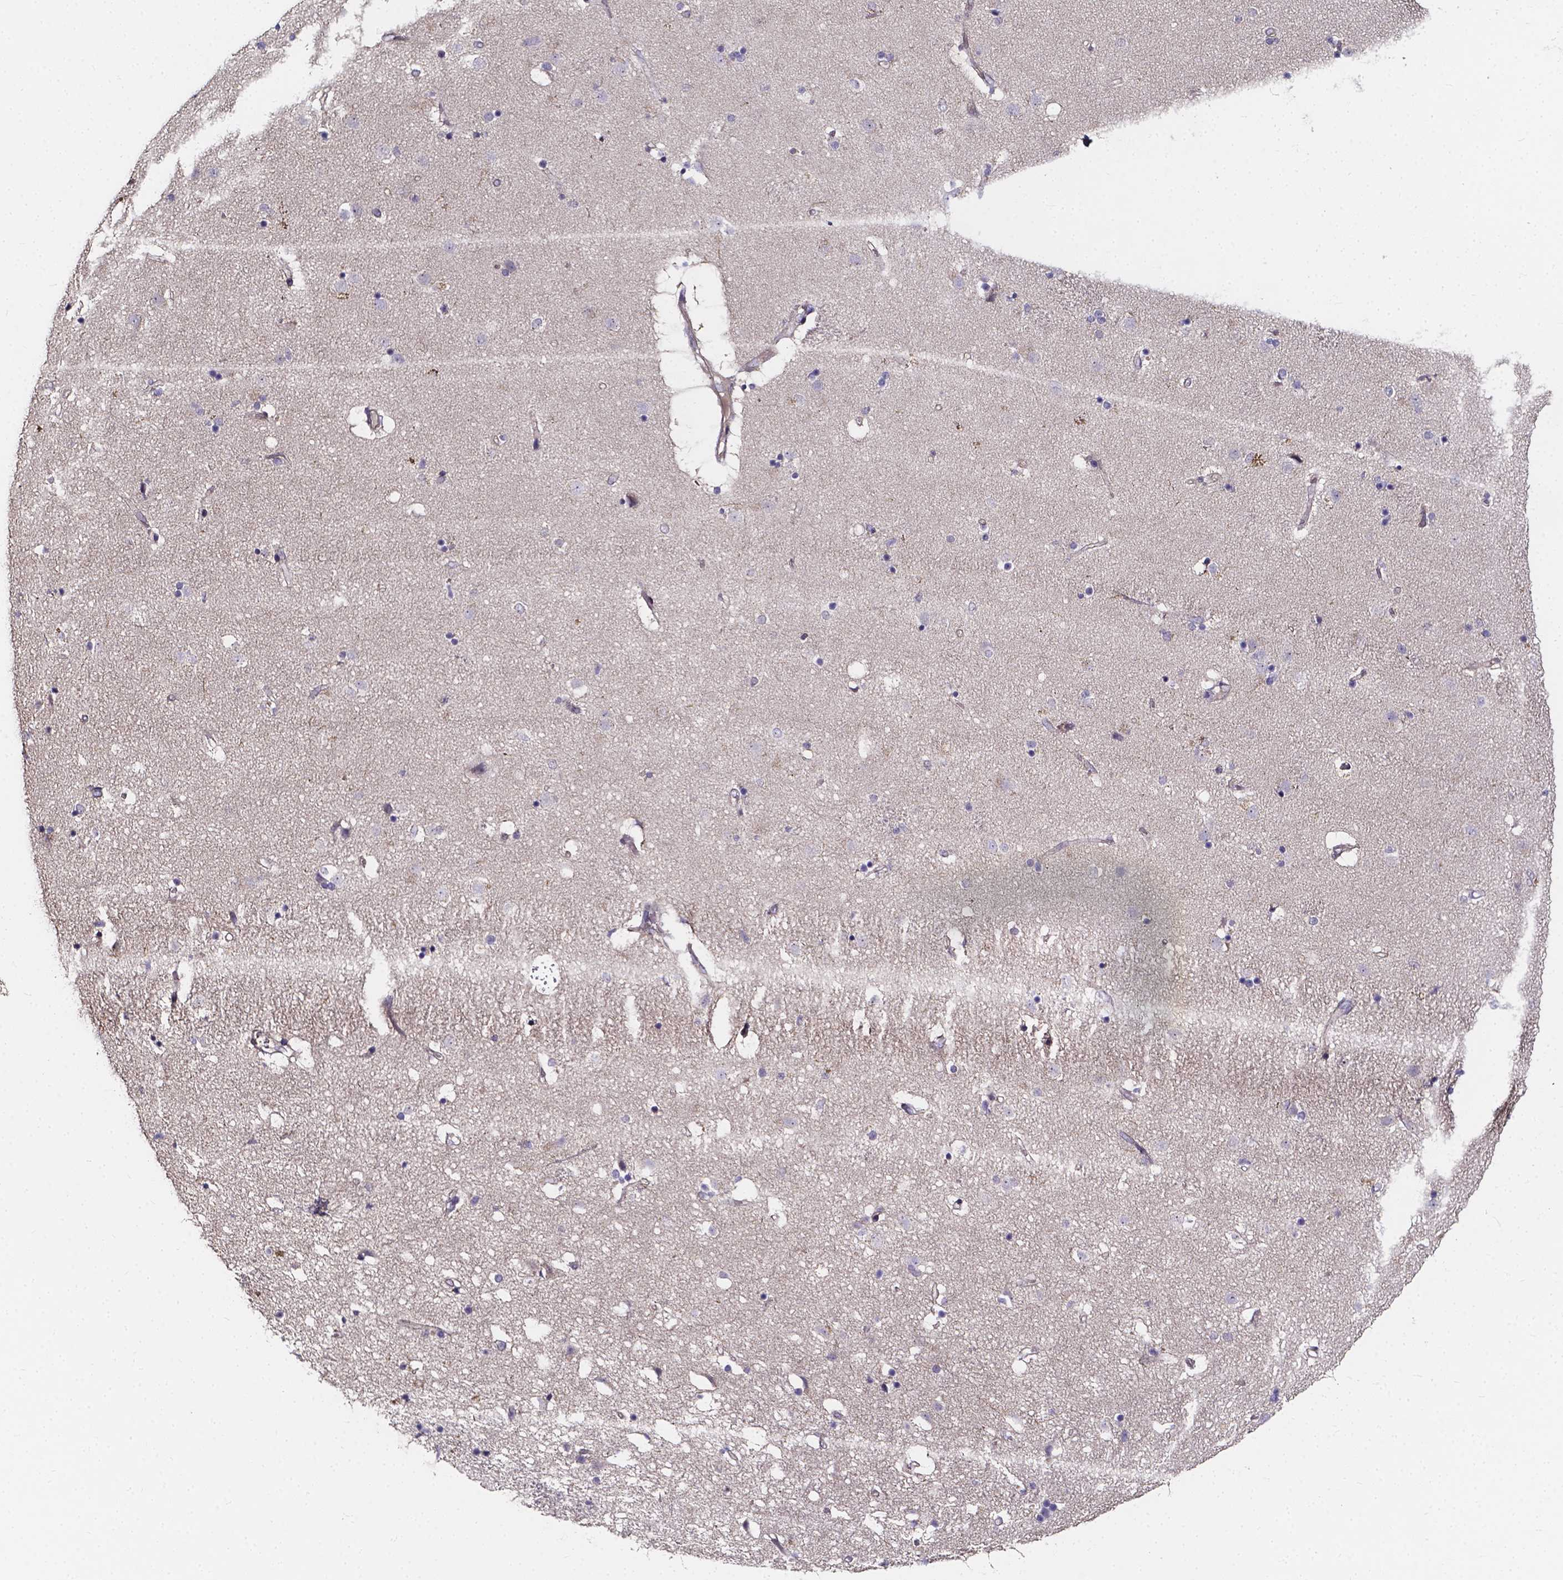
{"staining": {"intensity": "negative", "quantity": "none", "location": "none"}, "tissue": "caudate", "cell_type": "Glial cells", "image_type": "normal", "snomed": [{"axis": "morphology", "description": "Normal tissue, NOS"}, {"axis": "topography", "description": "Lateral ventricle wall"}], "caption": "DAB immunohistochemical staining of benign caudate exhibits no significant expression in glial cells. (Brightfield microscopy of DAB immunohistochemistry (IHC) at high magnification).", "gene": "THEMIS", "patient": {"sex": "female", "age": 71}}